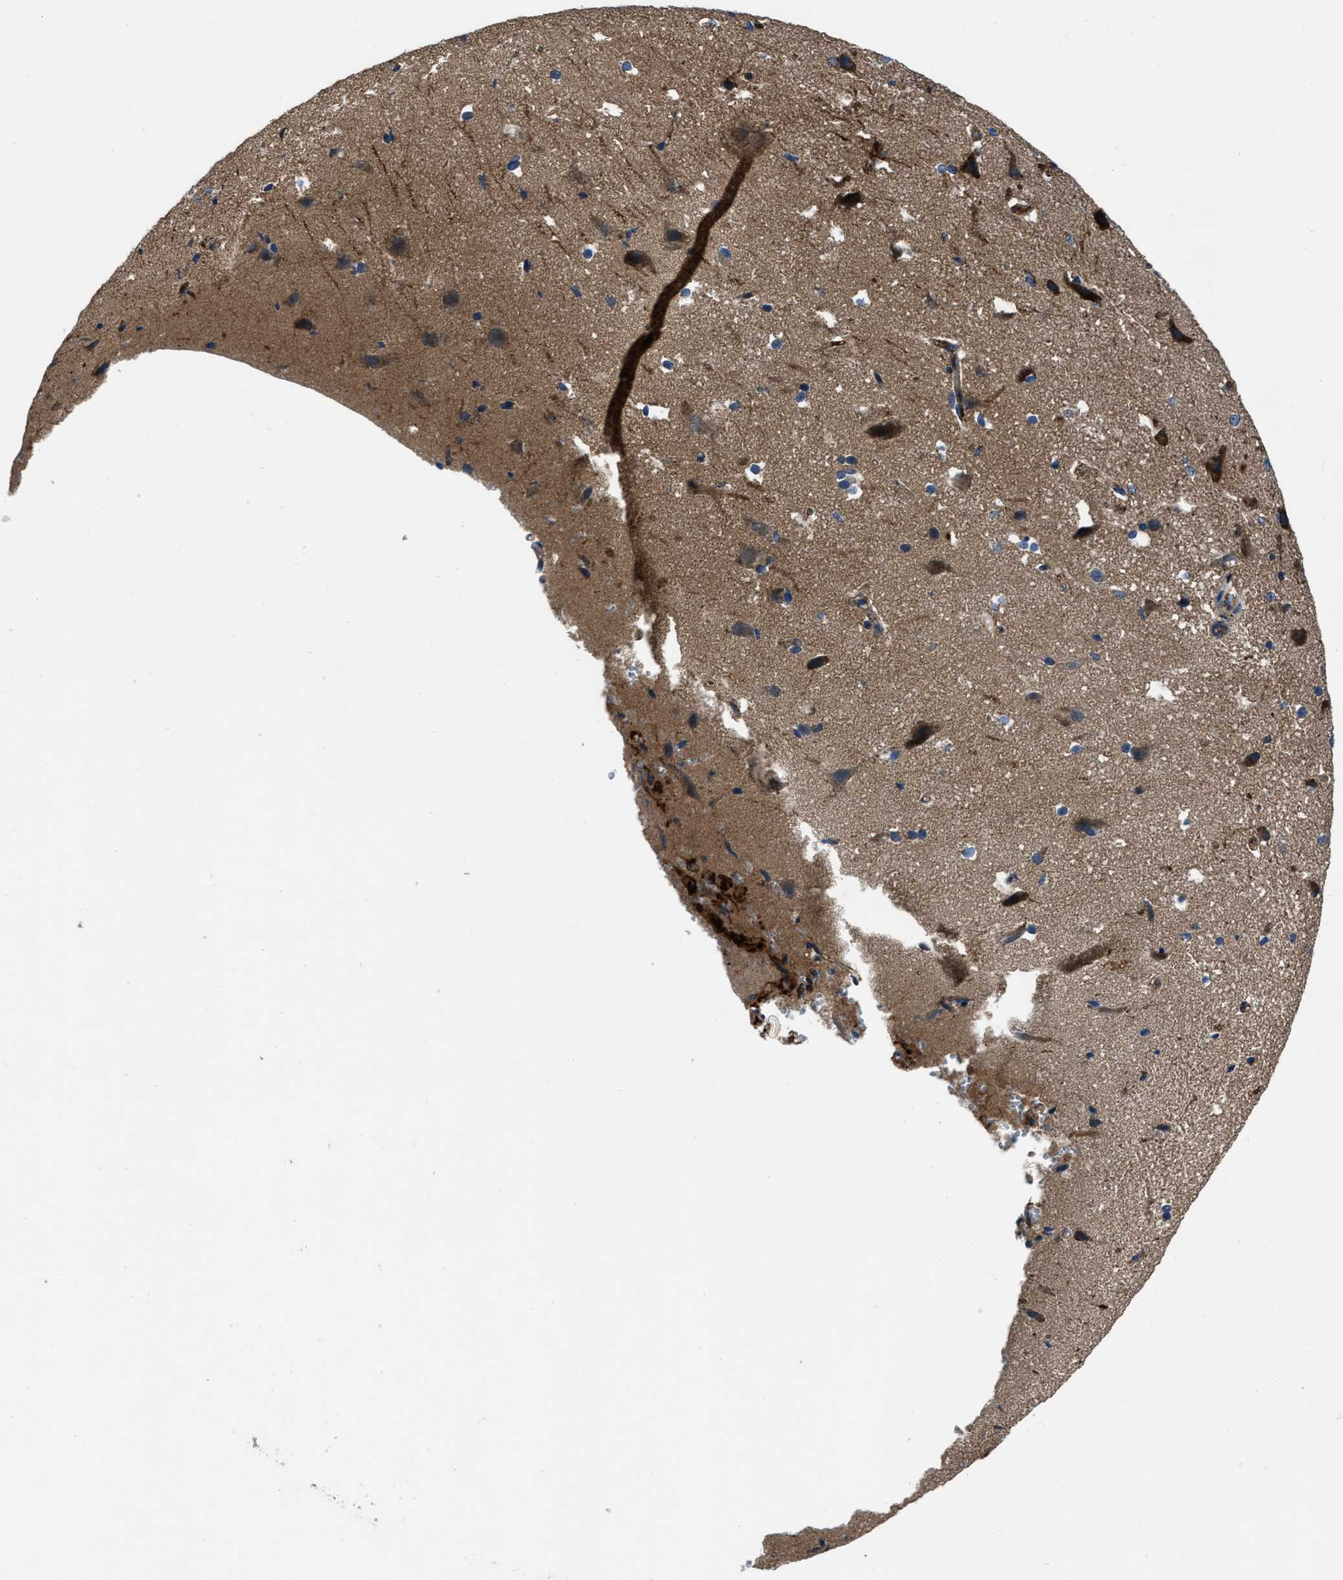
{"staining": {"intensity": "moderate", "quantity": "25%-75%", "location": "cytoplasmic/membranous"}, "tissue": "cerebral cortex", "cell_type": "Endothelial cells", "image_type": "normal", "snomed": [{"axis": "morphology", "description": "Normal tissue, NOS"}, {"axis": "morphology", "description": "Developmental malformation"}, {"axis": "topography", "description": "Cerebral cortex"}], "caption": "The immunohistochemical stain shows moderate cytoplasmic/membranous expression in endothelial cells of benign cerebral cortex. Immunohistochemistry (ihc) stains the protein in brown and the nuclei are stained blue.", "gene": "ERC1", "patient": {"sex": "female", "age": 30}}